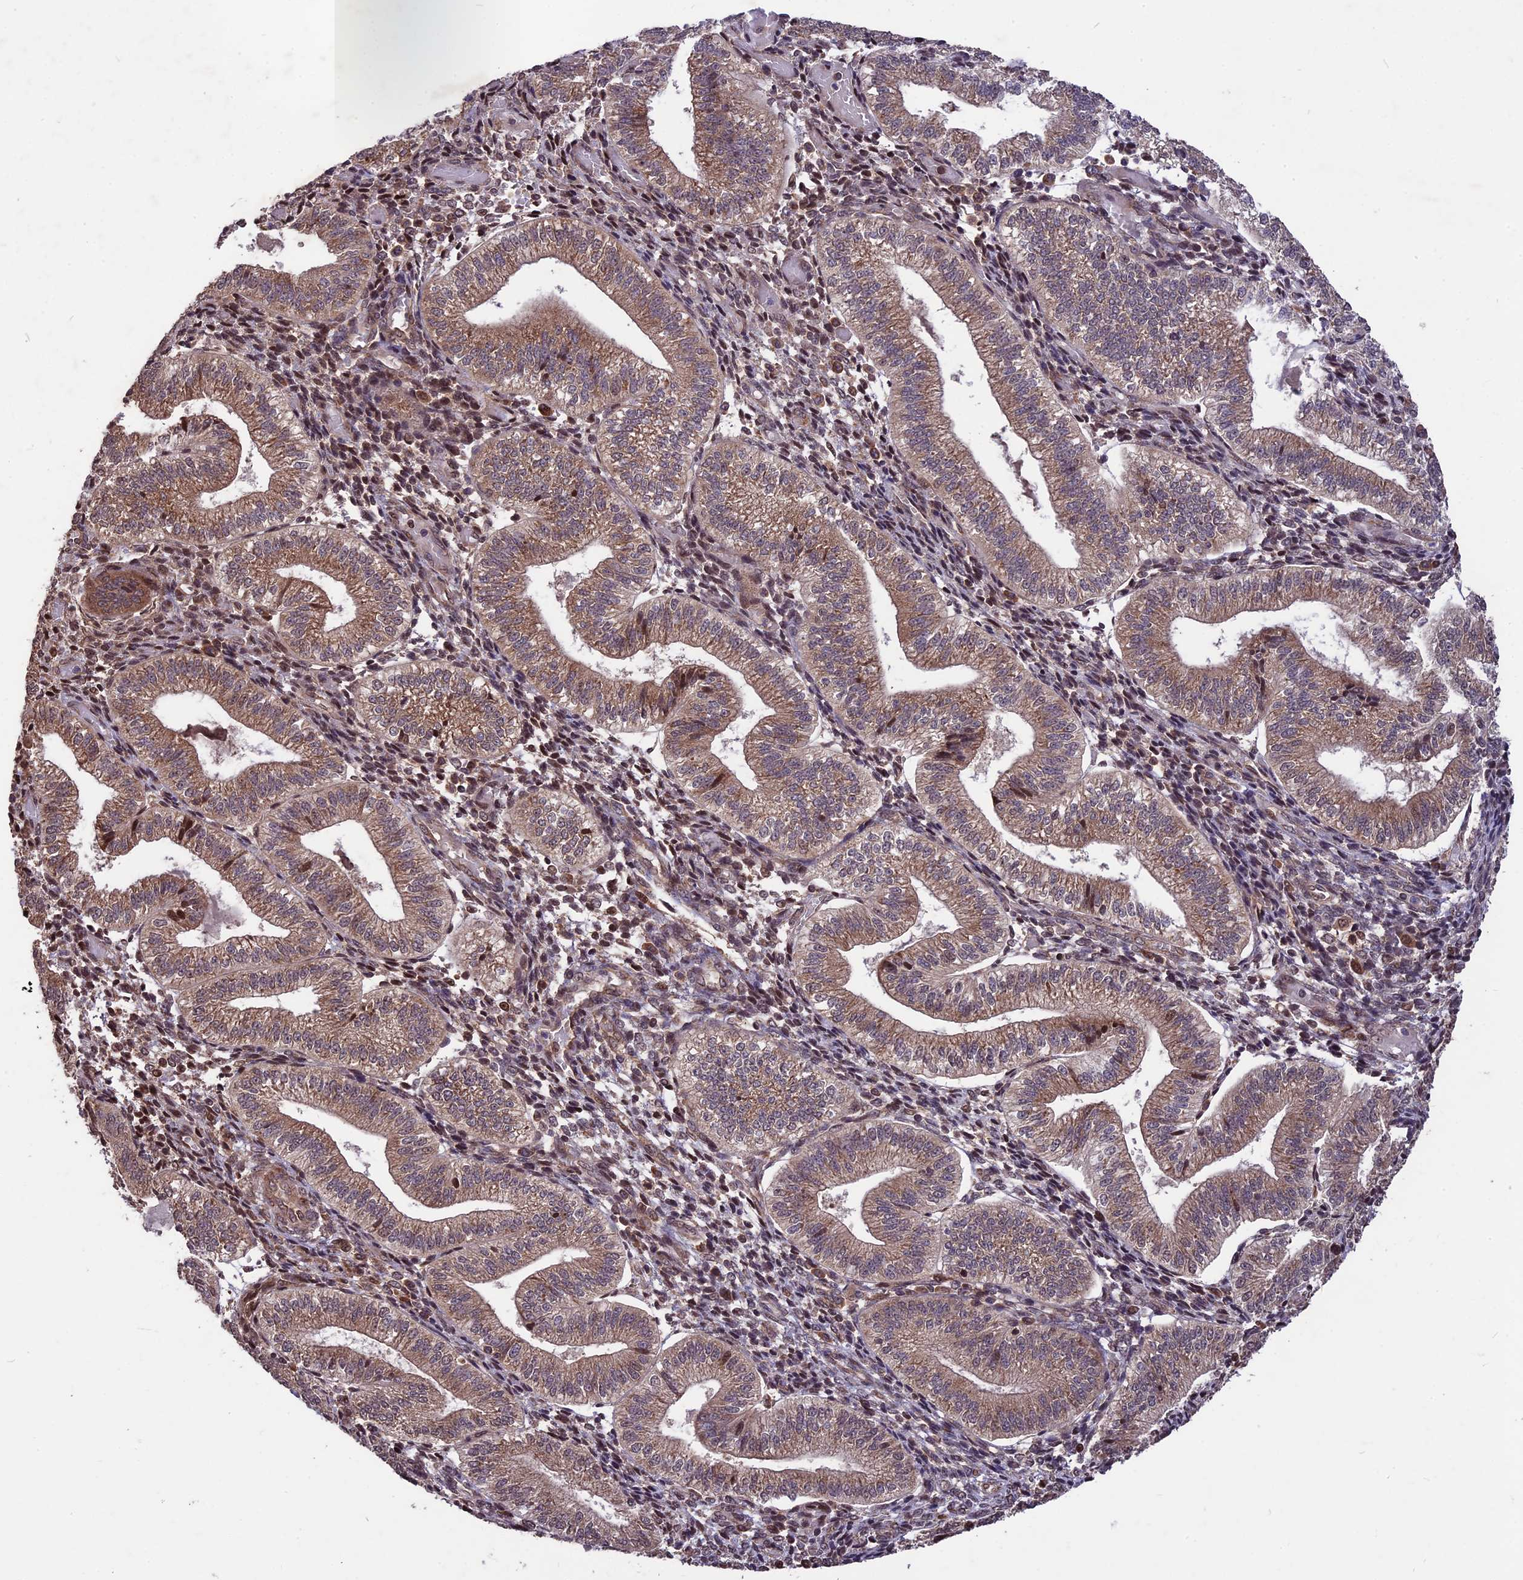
{"staining": {"intensity": "moderate", "quantity": ">75%", "location": "cytoplasmic/membranous,nuclear"}, "tissue": "endometrium", "cell_type": "Cells in endometrial stroma", "image_type": "normal", "snomed": [{"axis": "morphology", "description": "Normal tissue, NOS"}, {"axis": "topography", "description": "Endometrium"}], "caption": "Cells in endometrial stroma show medium levels of moderate cytoplasmic/membranous,nuclear positivity in approximately >75% of cells in benign human endometrium.", "gene": "ZNF598", "patient": {"sex": "female", "age": 34}}